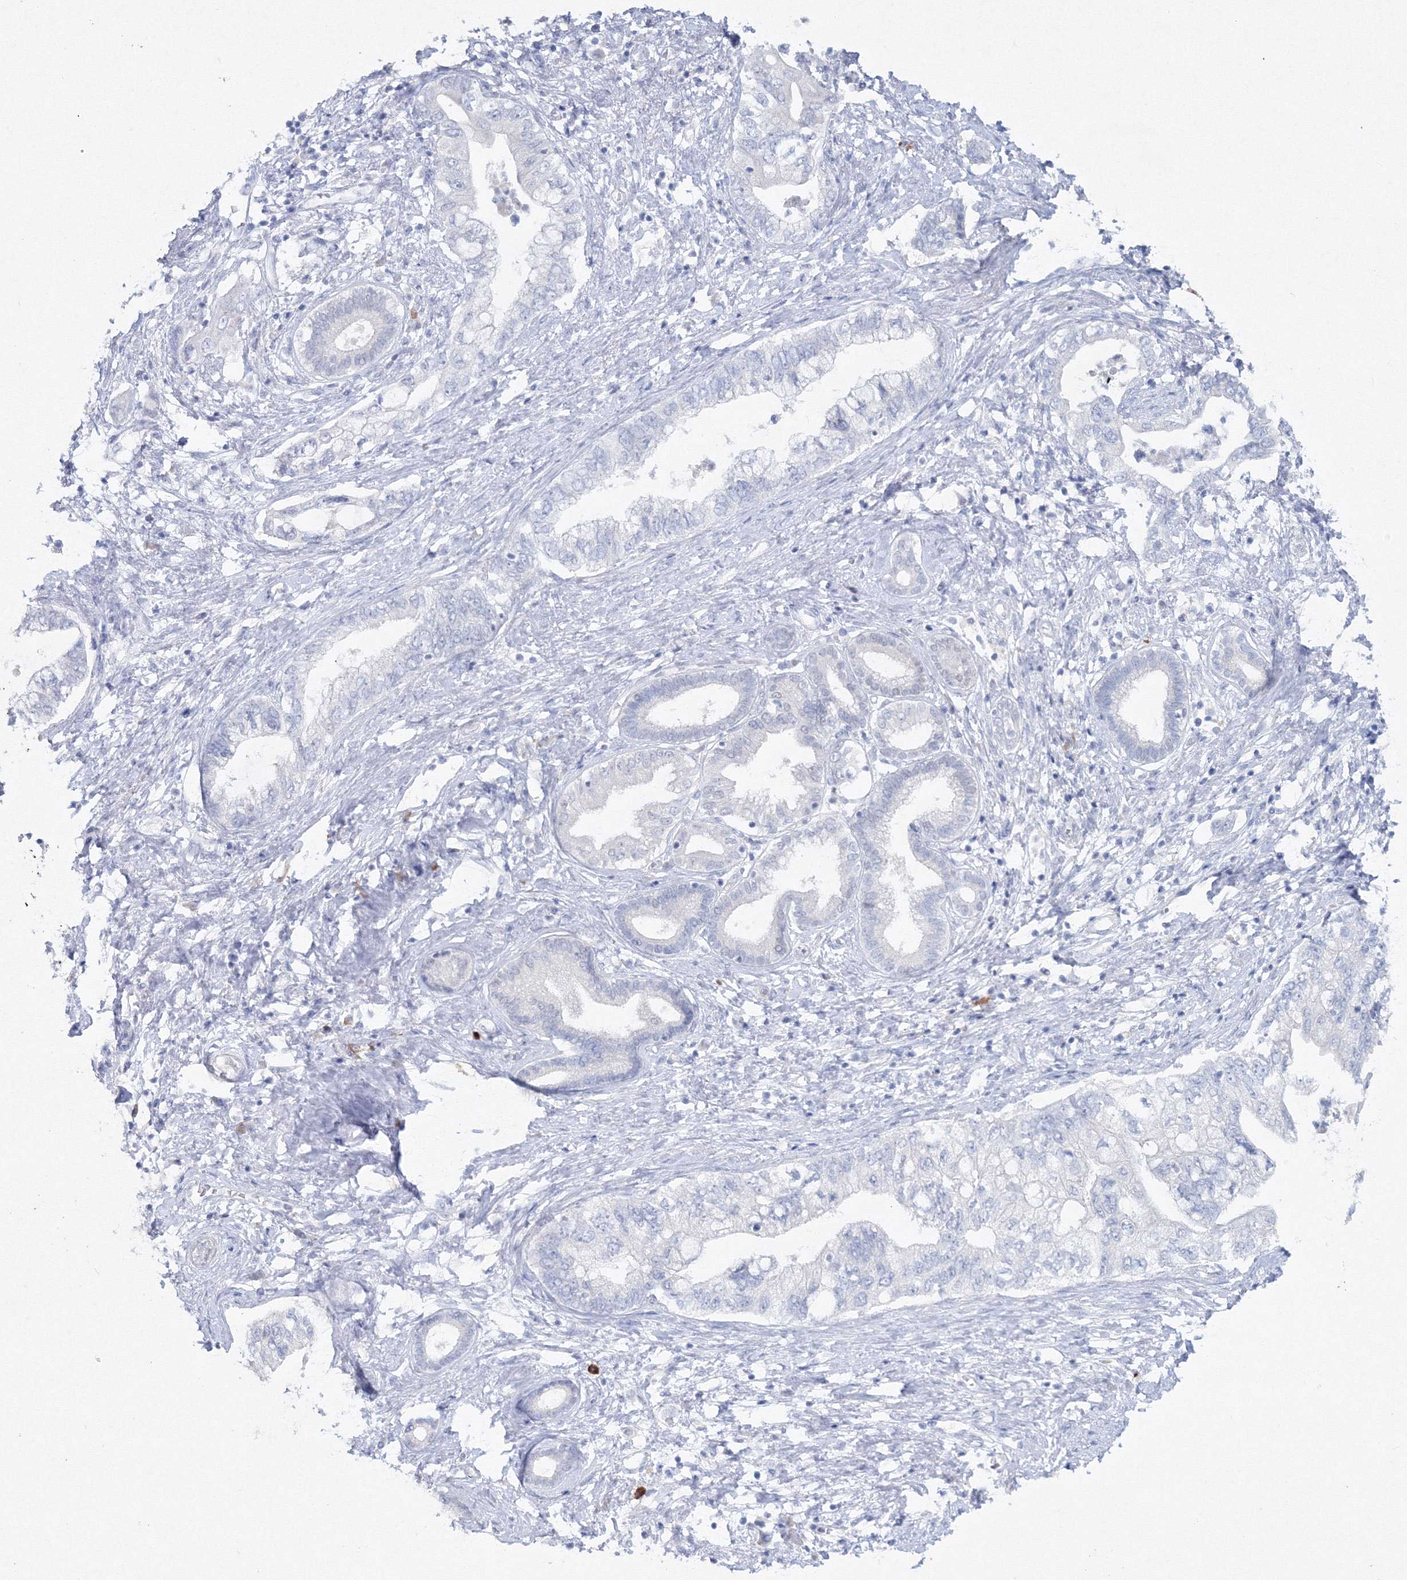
{"staining": {"intensity": "negative", "quantity": "none", "location": "none"}, "tissue": "pancreatic cancer", "cell_type": "Tumor cells", "image_type": "cancer", "snomed": [{"axis": "morphology", "description": "Adenocarcinoma, NOS"}, {"axis": "topography", "description": "Pancreas"}], "caption": "This is a photomicrograph of immunohistochemistry (IHC) staining of pancreatic cancer, which shows no staining in tumor cells.", "gene": "GCKR", "patient": {"sex": "female", "age": 73}}